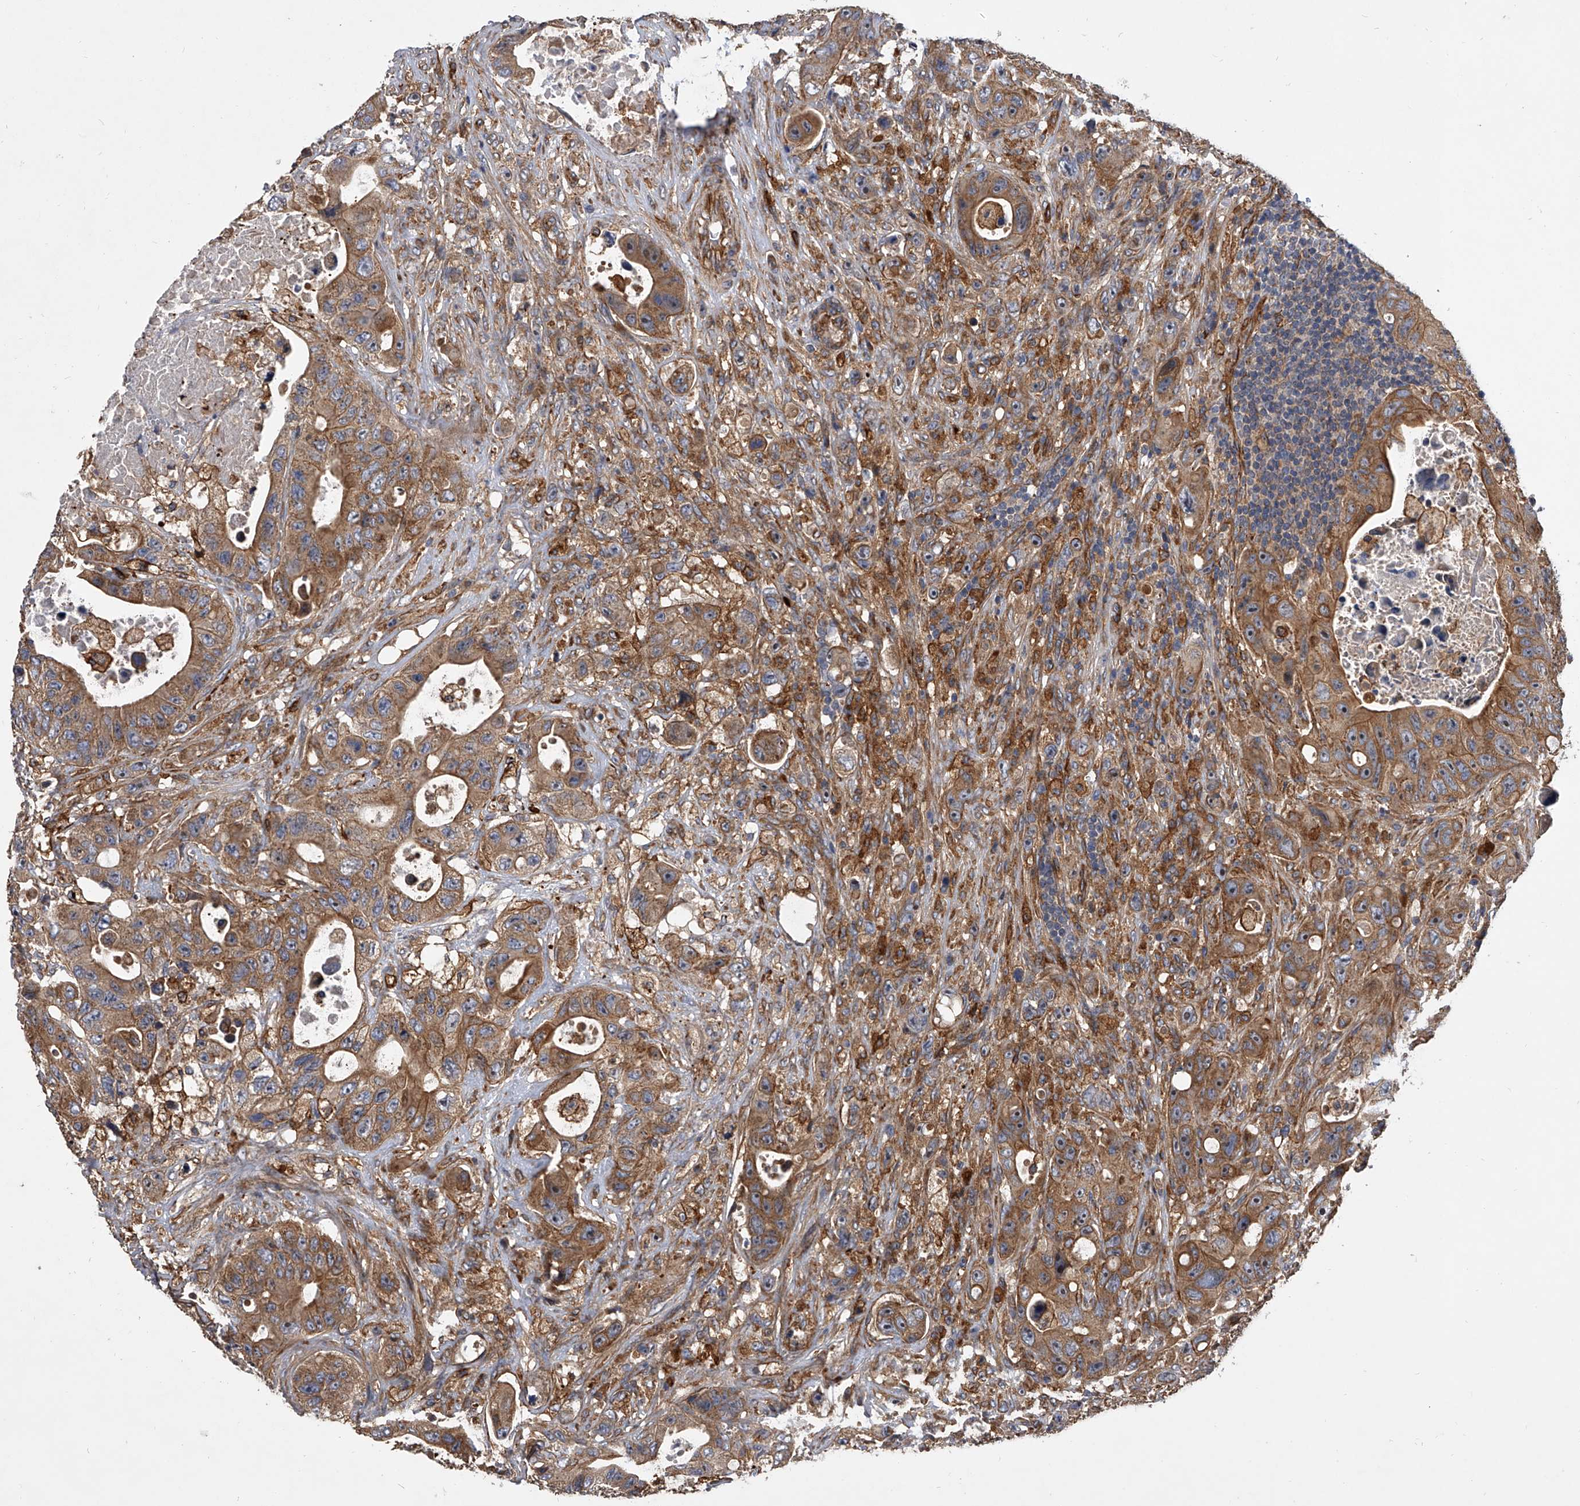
{"staining": {"intensity": "moderate", "quantity": ">75%", "location": "cytoplasmic/membranous"}, "tissue": "colorectal cancer", "cell_type": "Tumor cells", "image_type": "cancer", "snomed": [{"axis": "morphology", "description": "Adenocarcinoma, NOS"}, {"axis": "topography", "description": "Colon"}], "caption": "Colorectal cancer (adenocarcinoma) was stained to show a protein in brown. There is medium levels of moderate cytoplasmic/membranous expression in about >75% of tumor cells. The staining is performed using DAB (3,3'-diaminobenzidine) brown chromogen to label protein expression. The nuclei are counter-stained blue using hematoxylin.", "gene": "EXOC4", "patient": {"sex": "female", "age": 46}}